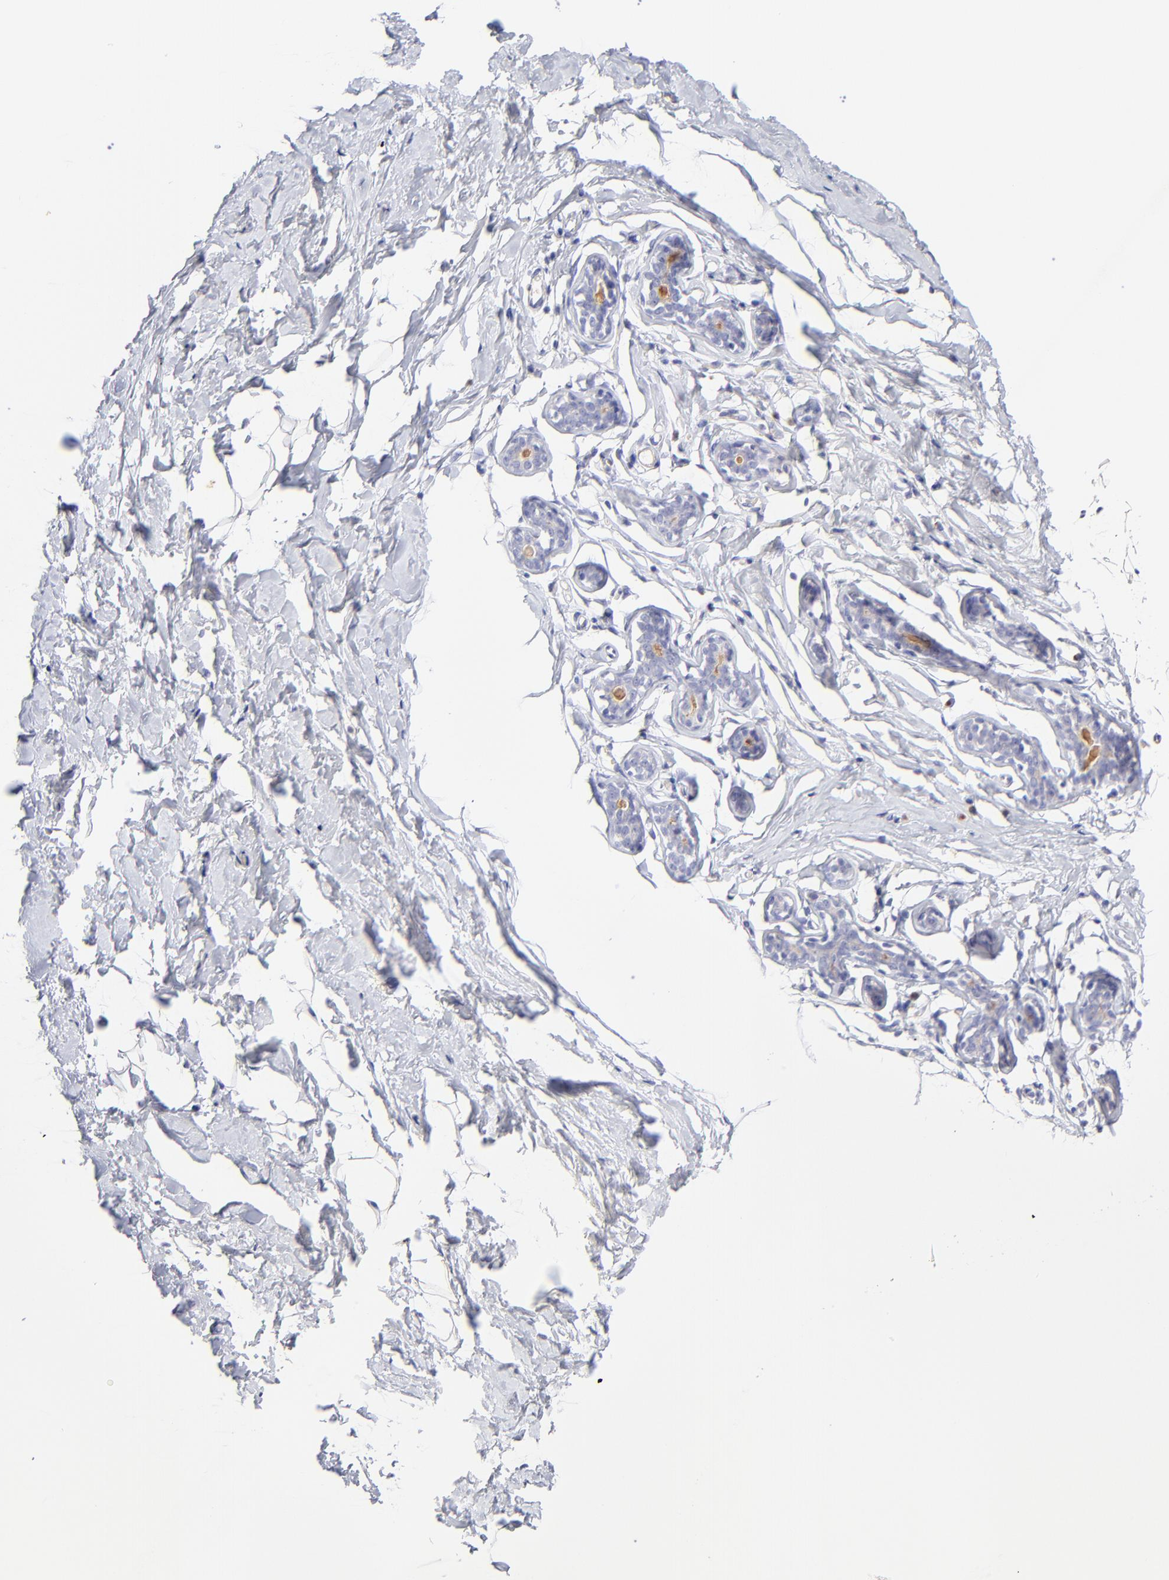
{"staining": {"intensity": "negative", "quantity": "none", "location": "none"}, "tissue": "breast", "cell_type": "Adipocytes", "image_type": "normal", "snomed": [{"axis": "morphology", "description": "Normal tissue, NOS"}, {"axis": "topography", "description": "Breast"}], "caption": "IHC of normal human breast shows no staining in adipocytes.", "gene": "ASB9", "patient": {"sex": "female", "age": 23}}